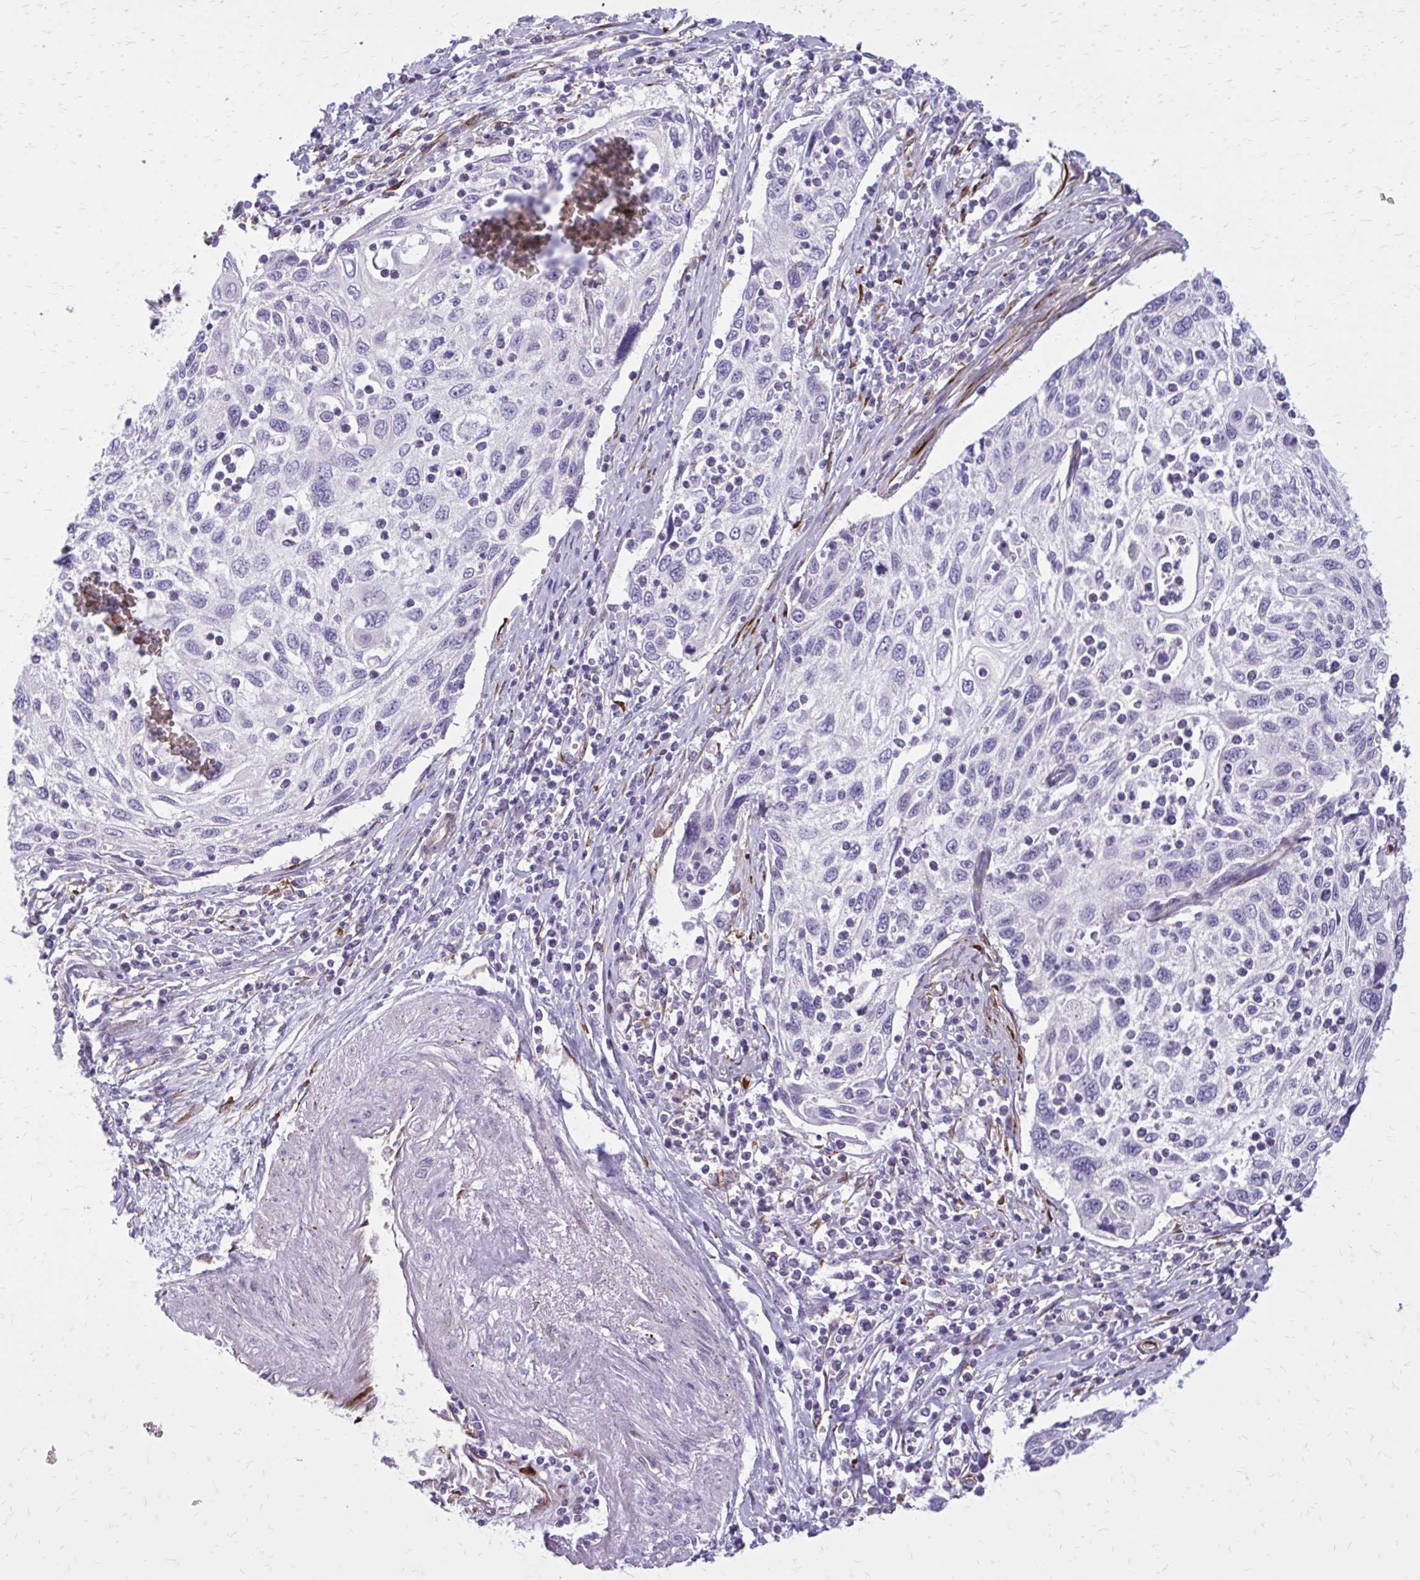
{"staining": {"intensity": "negative", "quantity": "none", "location": "none"}, "tissue": "cervical cancer", "cell_type": "Tumor cells", "image_type": "cancer", "snomed": [{"axis": "morphology", "description": "Squamous cell carcinoma, NOS"}, {"axis": "topography", "description": "Cervix"}], "caption": "Tumor cells show no significant staining in cervical cancer. (DAB (3,3'-diaminobenzidine) IHC with hematoxylin counter stain).", "gene": "BEND5", "patient": {"sex": "female", "age": 70}}